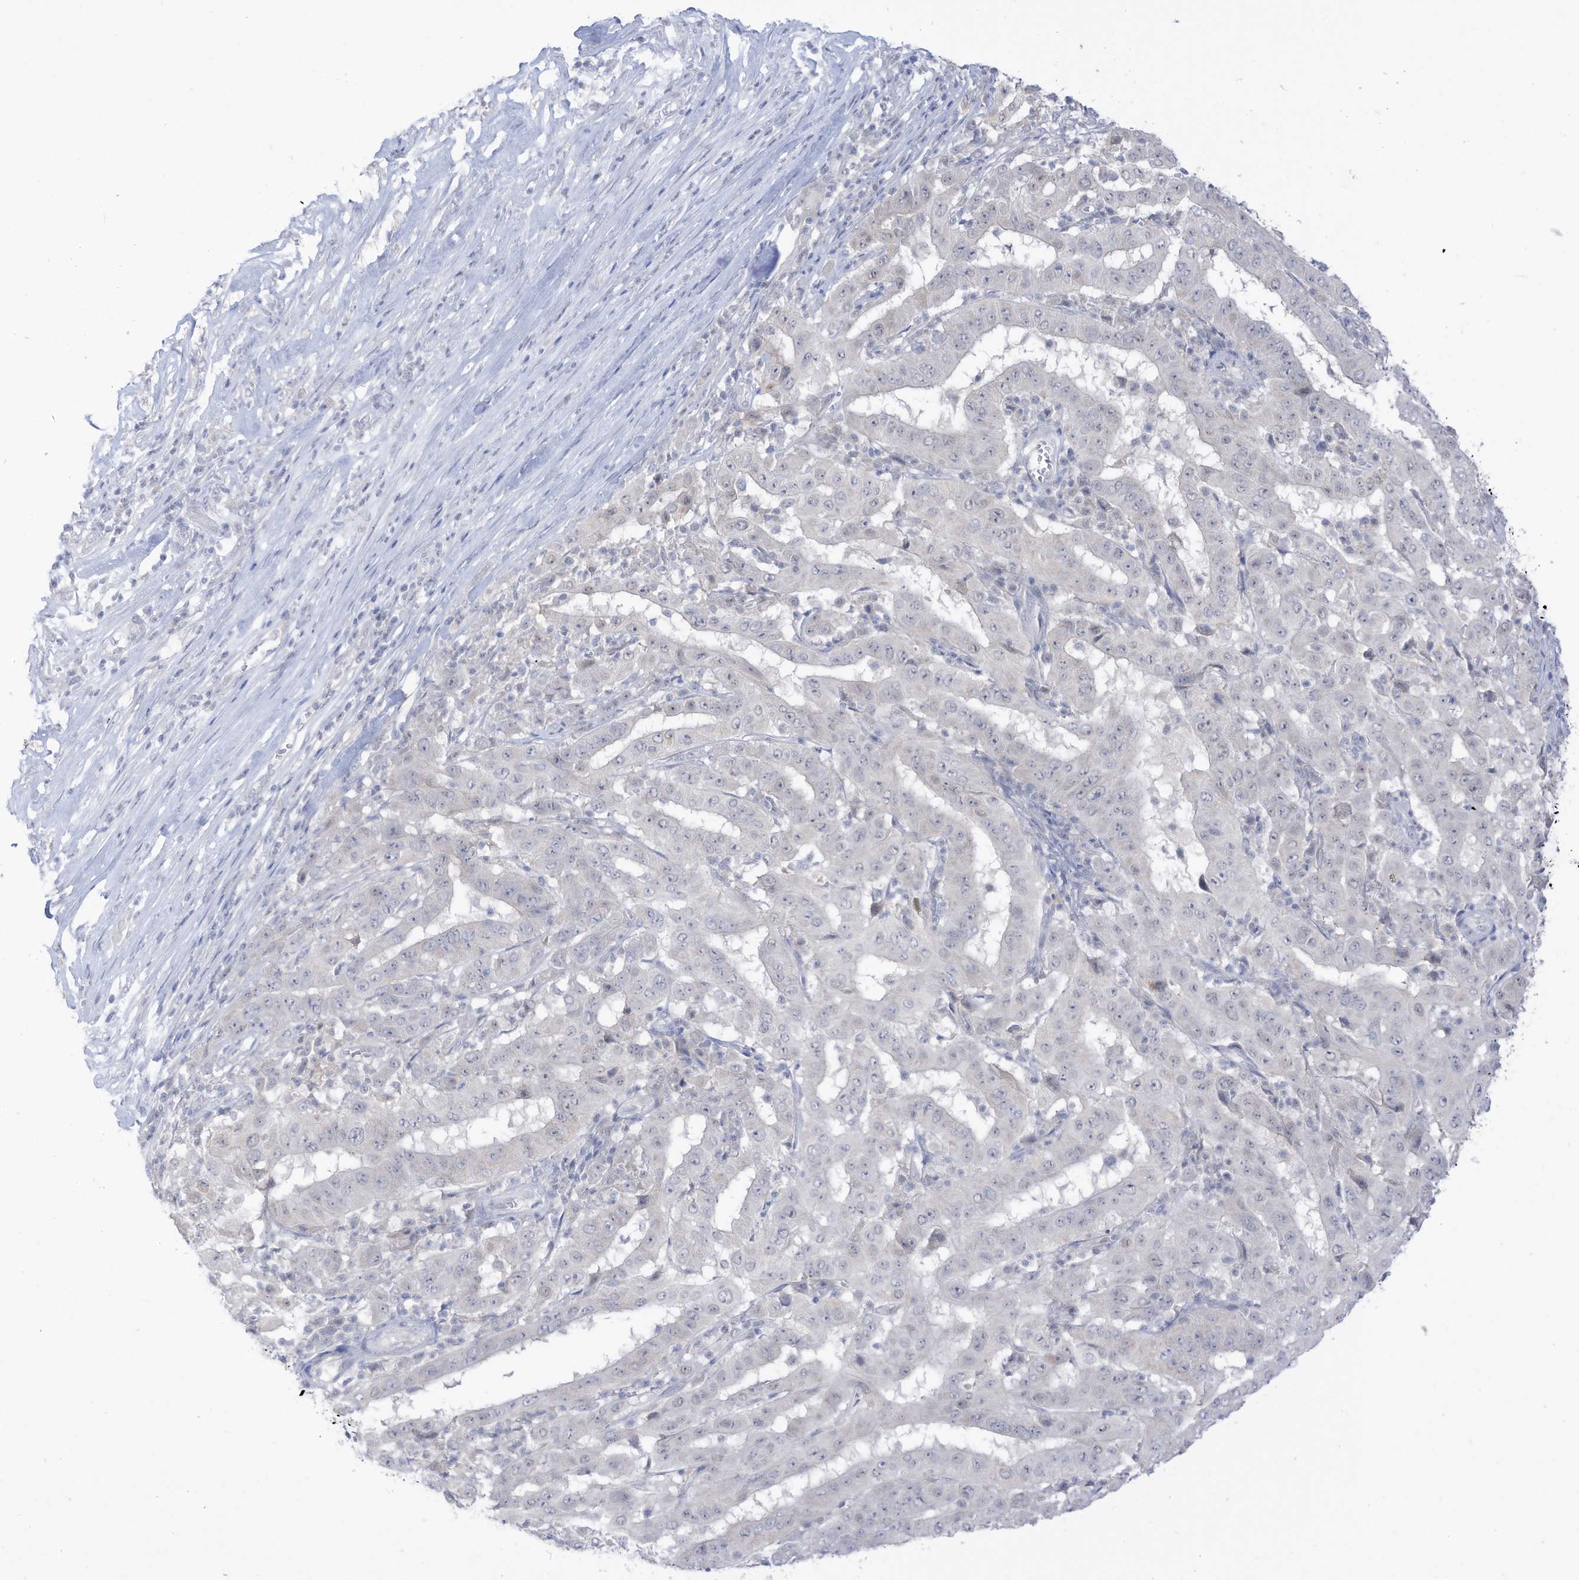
{"staining": {"intensity": "negative", "quantity": "none", "location": "none"}, "tissue": "pancreatic cancer", "cell_type": "Tumor cells", "image_type": "cancer", "snomed": [{"axis": "morphology", "description": "Adenocarcinoma, NOS"}, {"axis": "topography", "description": "Pancreas"}], "caption": "Immunohistochemistry (IHC) of human pancreatic cancer (adenocarcinoma) demonstrates no staining in tumor cells.", "gene": "OGT", "patient": {"sex": "male", "age": 63}}